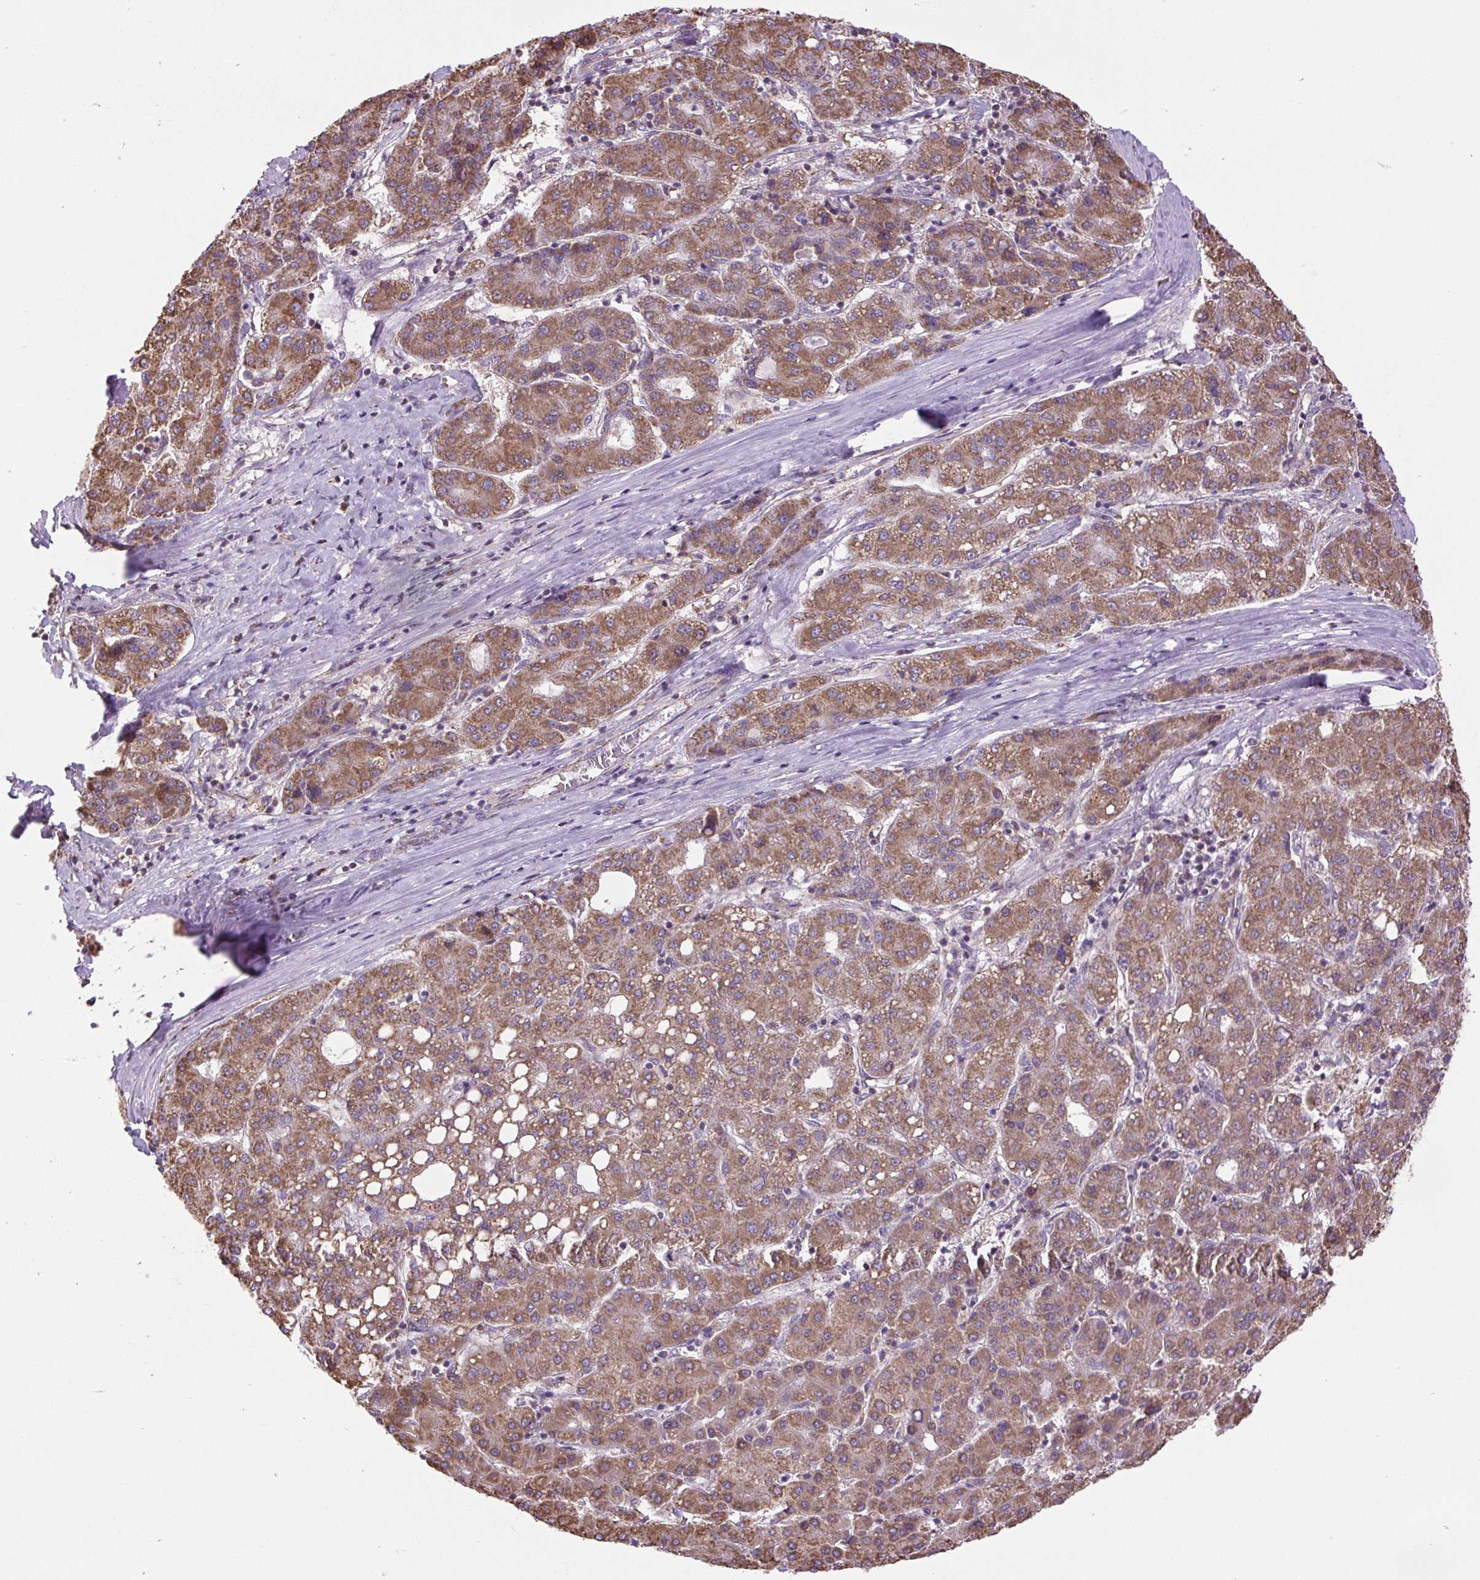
{"staining": {"intensity": "moderate", "quantity": ">75%", "location": "cytoplasmic/membranous"}, "tissue": "liver cancer", "cell_type": "Tumor cells", "image_type": "cancer", "snomed": [{"axis": "morphology", "description": "Carcinoma, Hepatocellular, NOS"}, {"axis": "topography", "description": "Liver"}], "caption": "This is a photomicrograph of immunohistochemistry (IHC) staining of liver hepatocellular carcinoma, which shows moderate positivity in the cytoplasmic/membranous of tumor cells.", "gene": "PLCG1", "patient": {"sex": "male", "age": 65}}